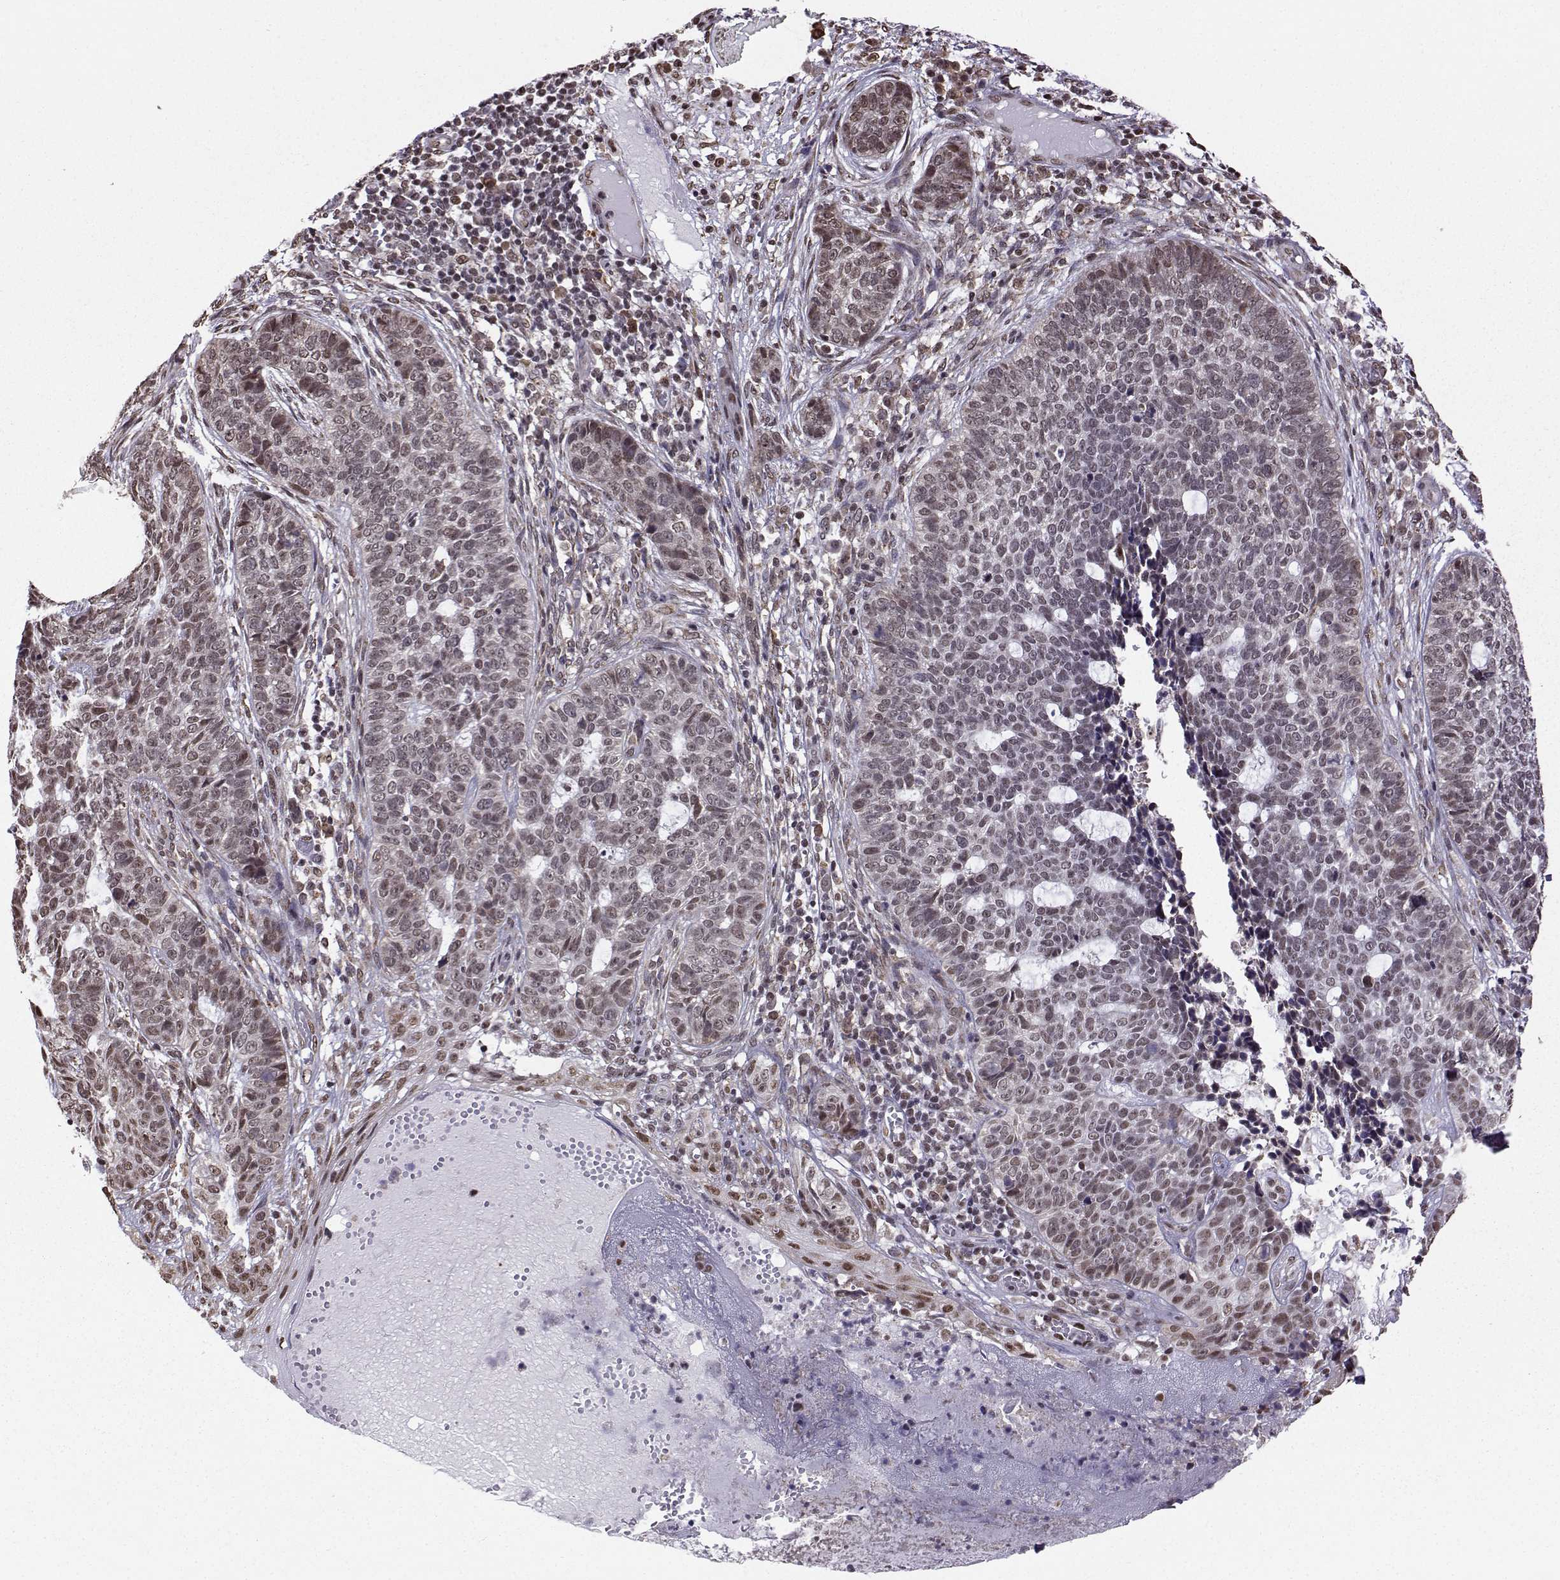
{"staining": {"intensity": "negative", "quantity": "none", "location": "none"}, "tissue": "skin cancer", "cell_type": "Tumor cells", "image_type": "cancer", "snomed": [{"axis": "morphology", "description": "Basal cell carcinoma"}, {"axis": "topography", "description": "Skin"}], "caption": "A photomicrograph of skin cancer stained for a protein demonstrates no brown staining in tumor cells.", "gene": "EZH1", "patient": {"sex": "female", "age": 69}}